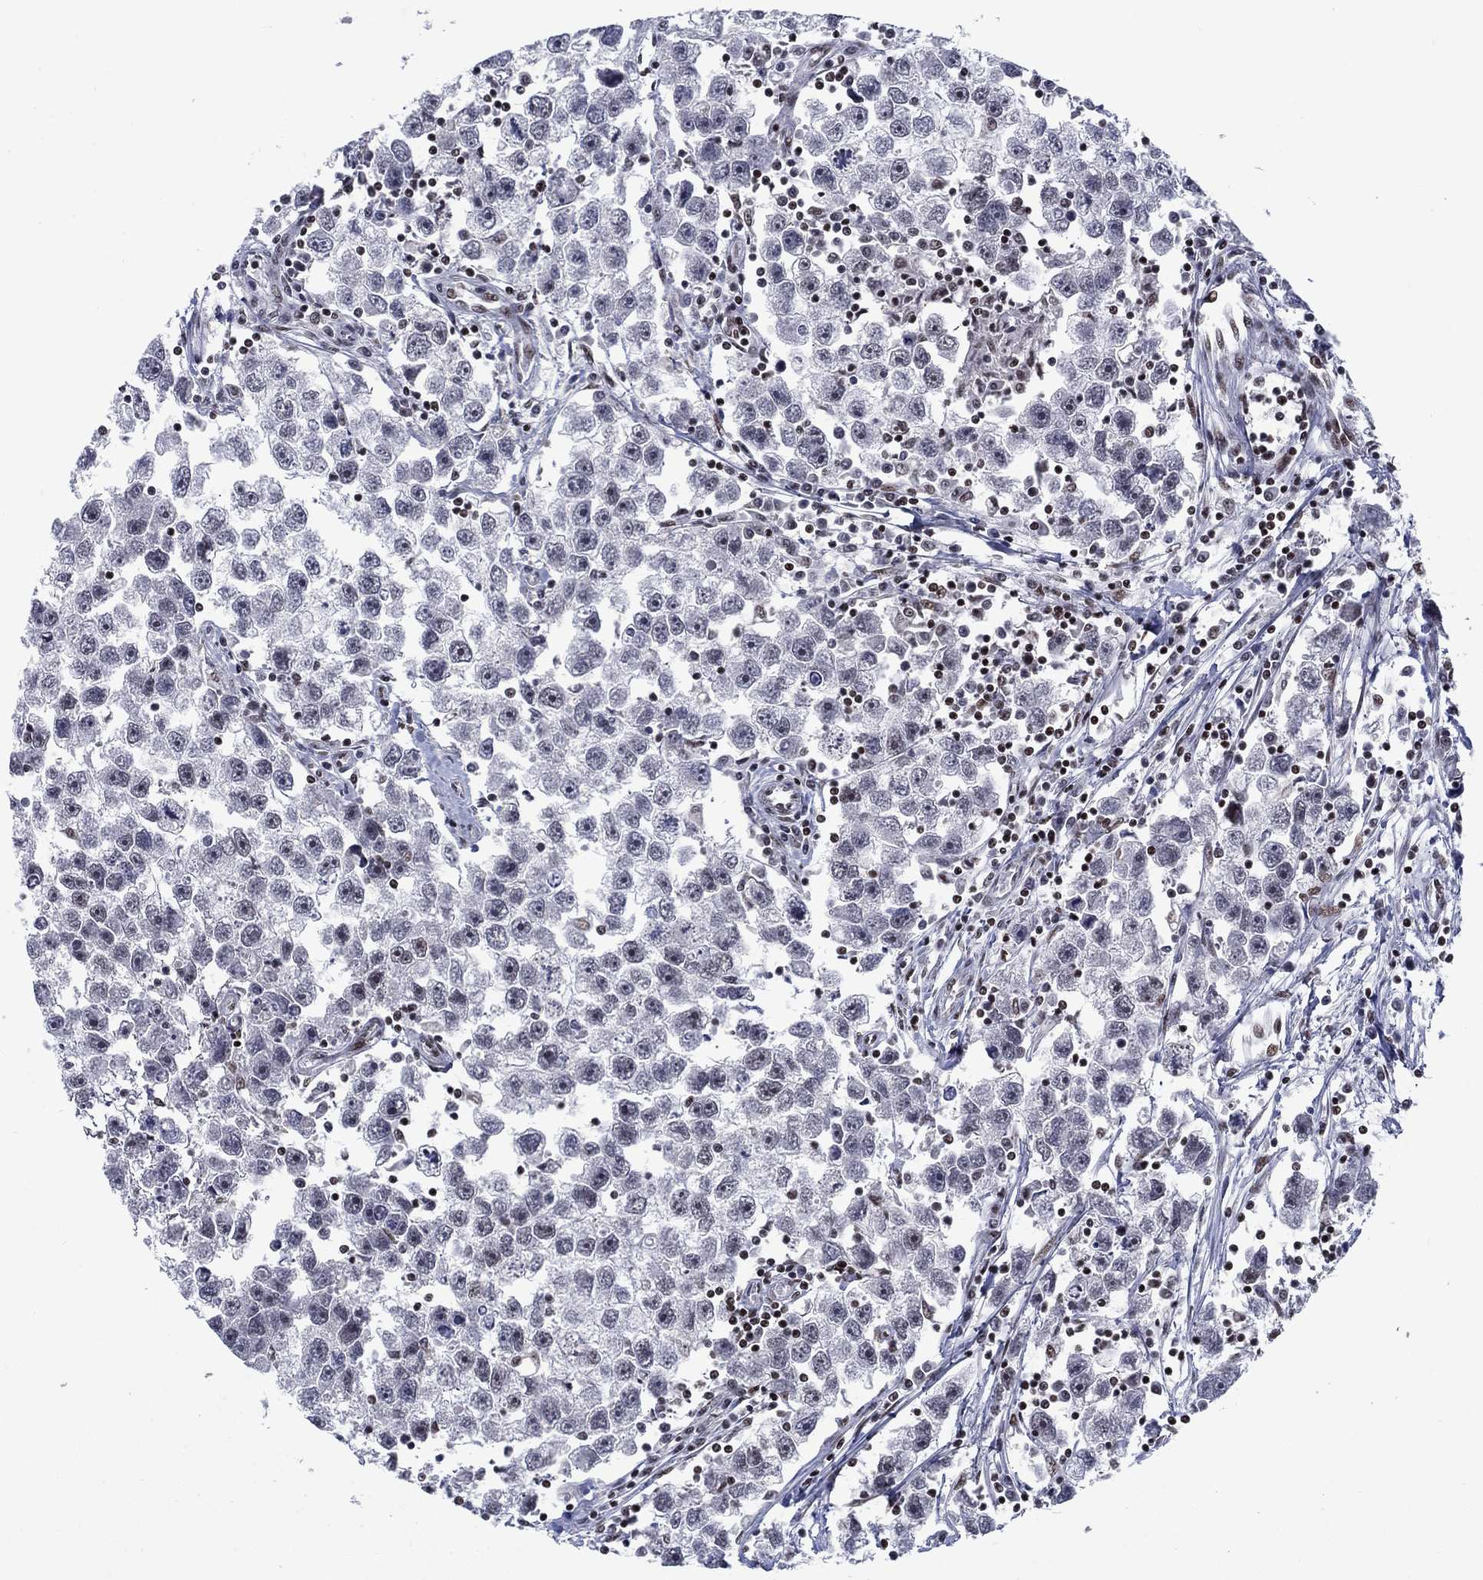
{"staining": {"intensity": "negative", "quantity": "none", "location": "none"}, "tissue": "testis cancer", "cell_type": "Tumor cells", "image_type": "cancer", "snomed": [{"axis": "morphology", "description": "Seminoma, NOS"}, {"axis": "topography", "description": "Testis"}], "caption": "Tumor cells are negative for protein expression in human testis seminoma.", "gene": "RPRD1B", "patient": {"sex": "male", "age": 30}}